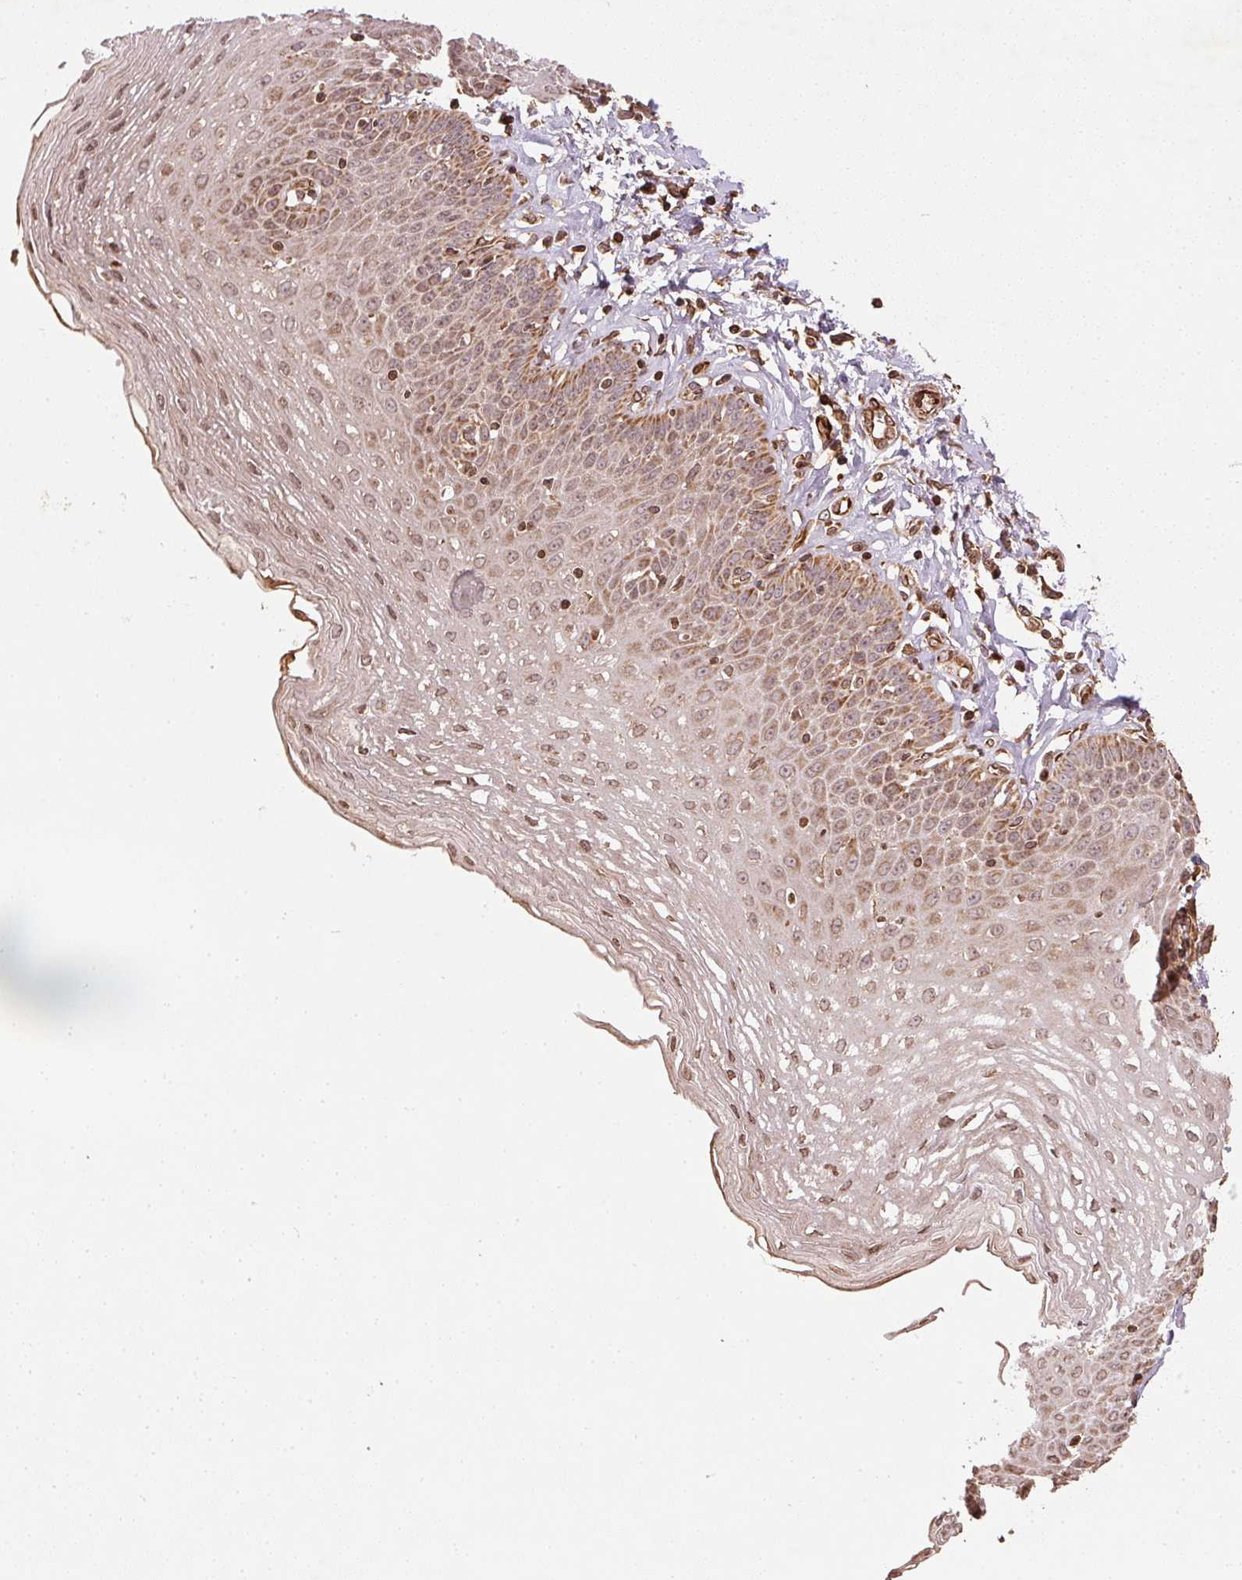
{"staining": {"intensity": "moderate", "quantity": "25%-75%", "location": "cytoplasmic/membranous"}, "tissue": "esophagus", "cell_type": "Squamous epithelial cells", "image_type": "normal", "snomed": [{"axis": "morphology", "description": "Normal tissue, NOS"}, {"axis": "topography", "description": "Esophagus"}], "caption": "Immunohistochemical staining of unremarkable human esophagus reveals medium levels of moderate cytoplasmic/membranous positivity in approximately 25%-75% of squamous epithelial cells. (DAB (3,3'-diaminobenzidine) IHC, brown staining for protein, blue staining for nuclei).", "gene": "SPRED2", "patient": {"sex": "female", "age": 81}}